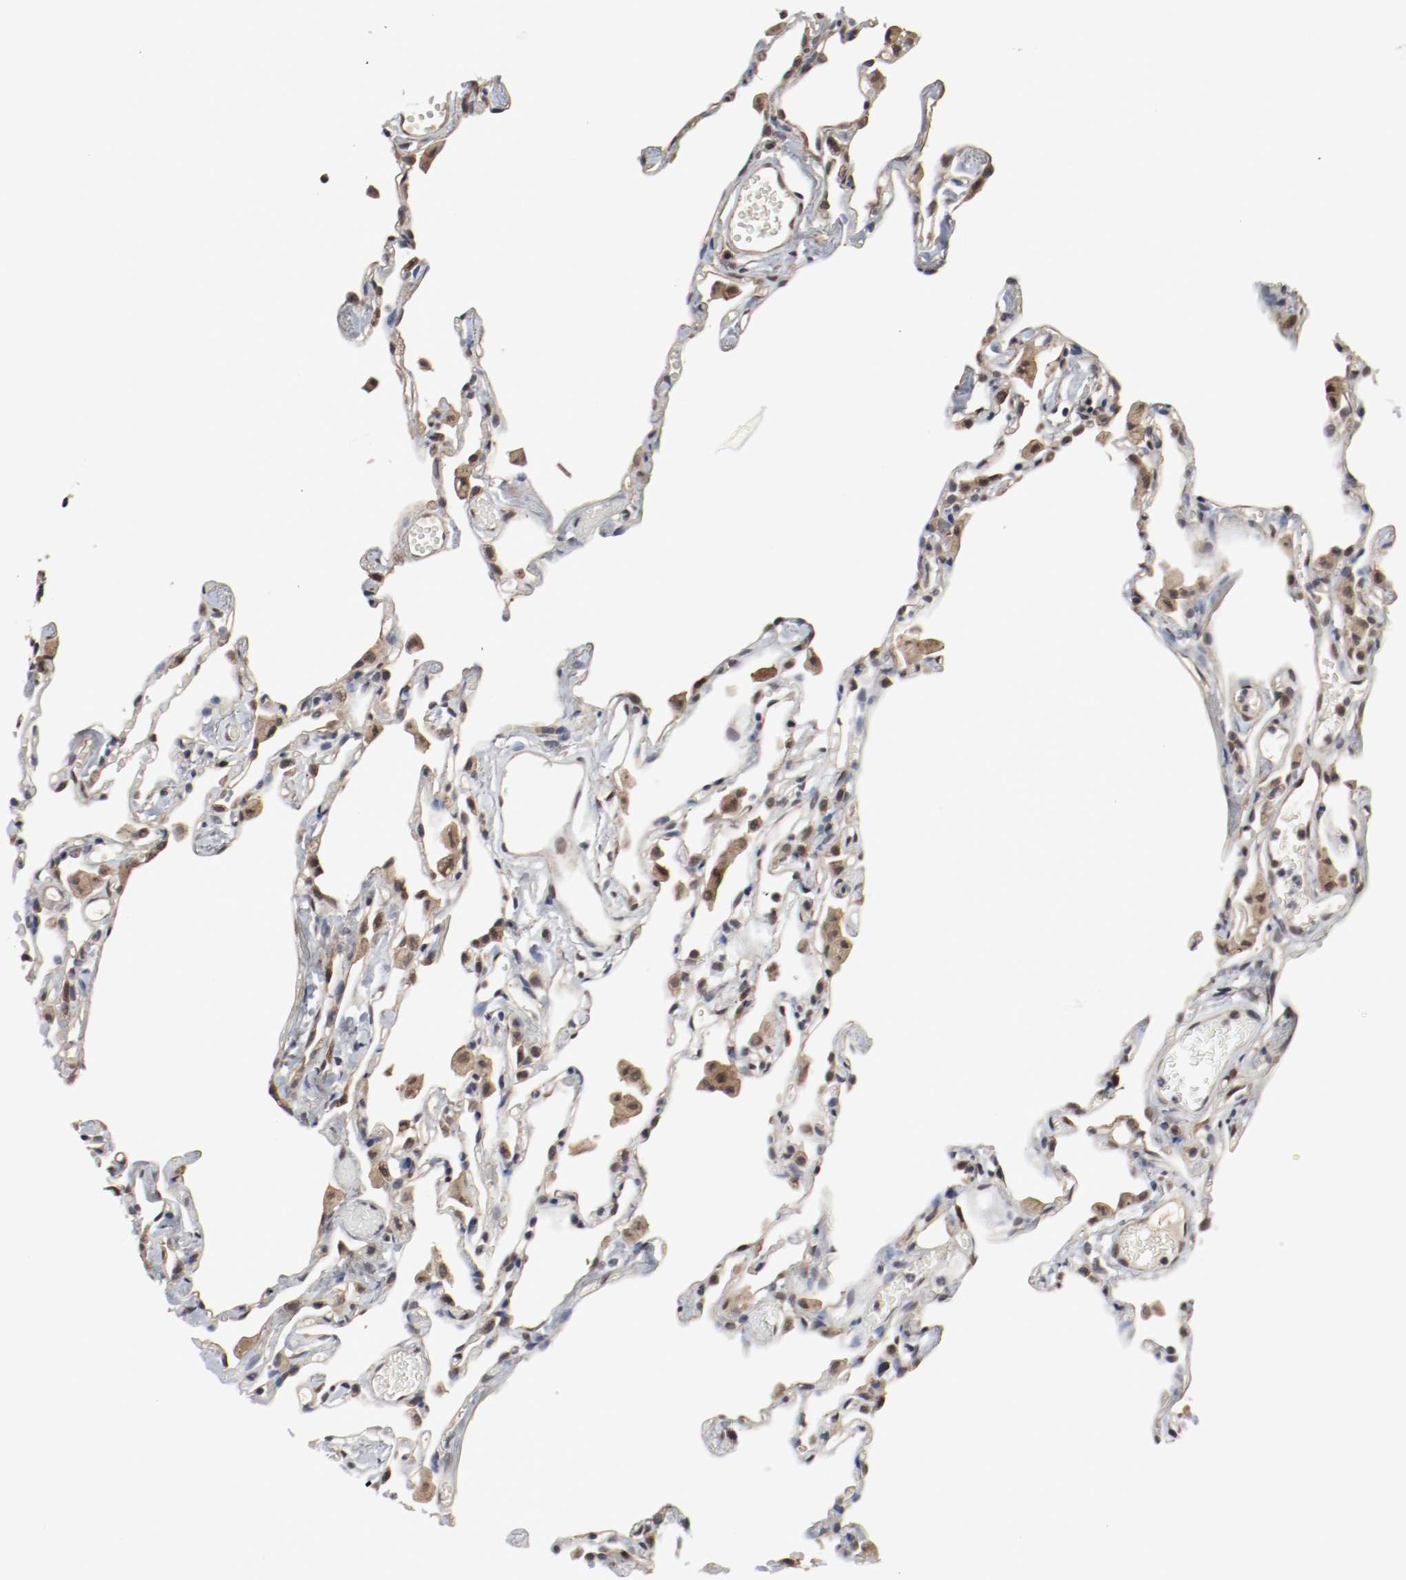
{"staining": {"intensity": "moderate", "quantity": "25%-75%", "location": "cytoplasmic/membranous,nuclear"}, "tissue": "lung", "cell_type": "Alveolar cells", "image_type": "normal", "snomed": [{"axis": "morphology", "description": "Normal tissue, NOS"}, {"axis": "topography", "description": "Lung"}], "caption": "Immunohistochemical staining of normal lung exhibits moderate cytoplasmic/membranous,nuclear protein staining in about 25%-75% of alveolar cells.", "gene": "AFG3L2", "patient": {"sex": "female", "age": 49}}